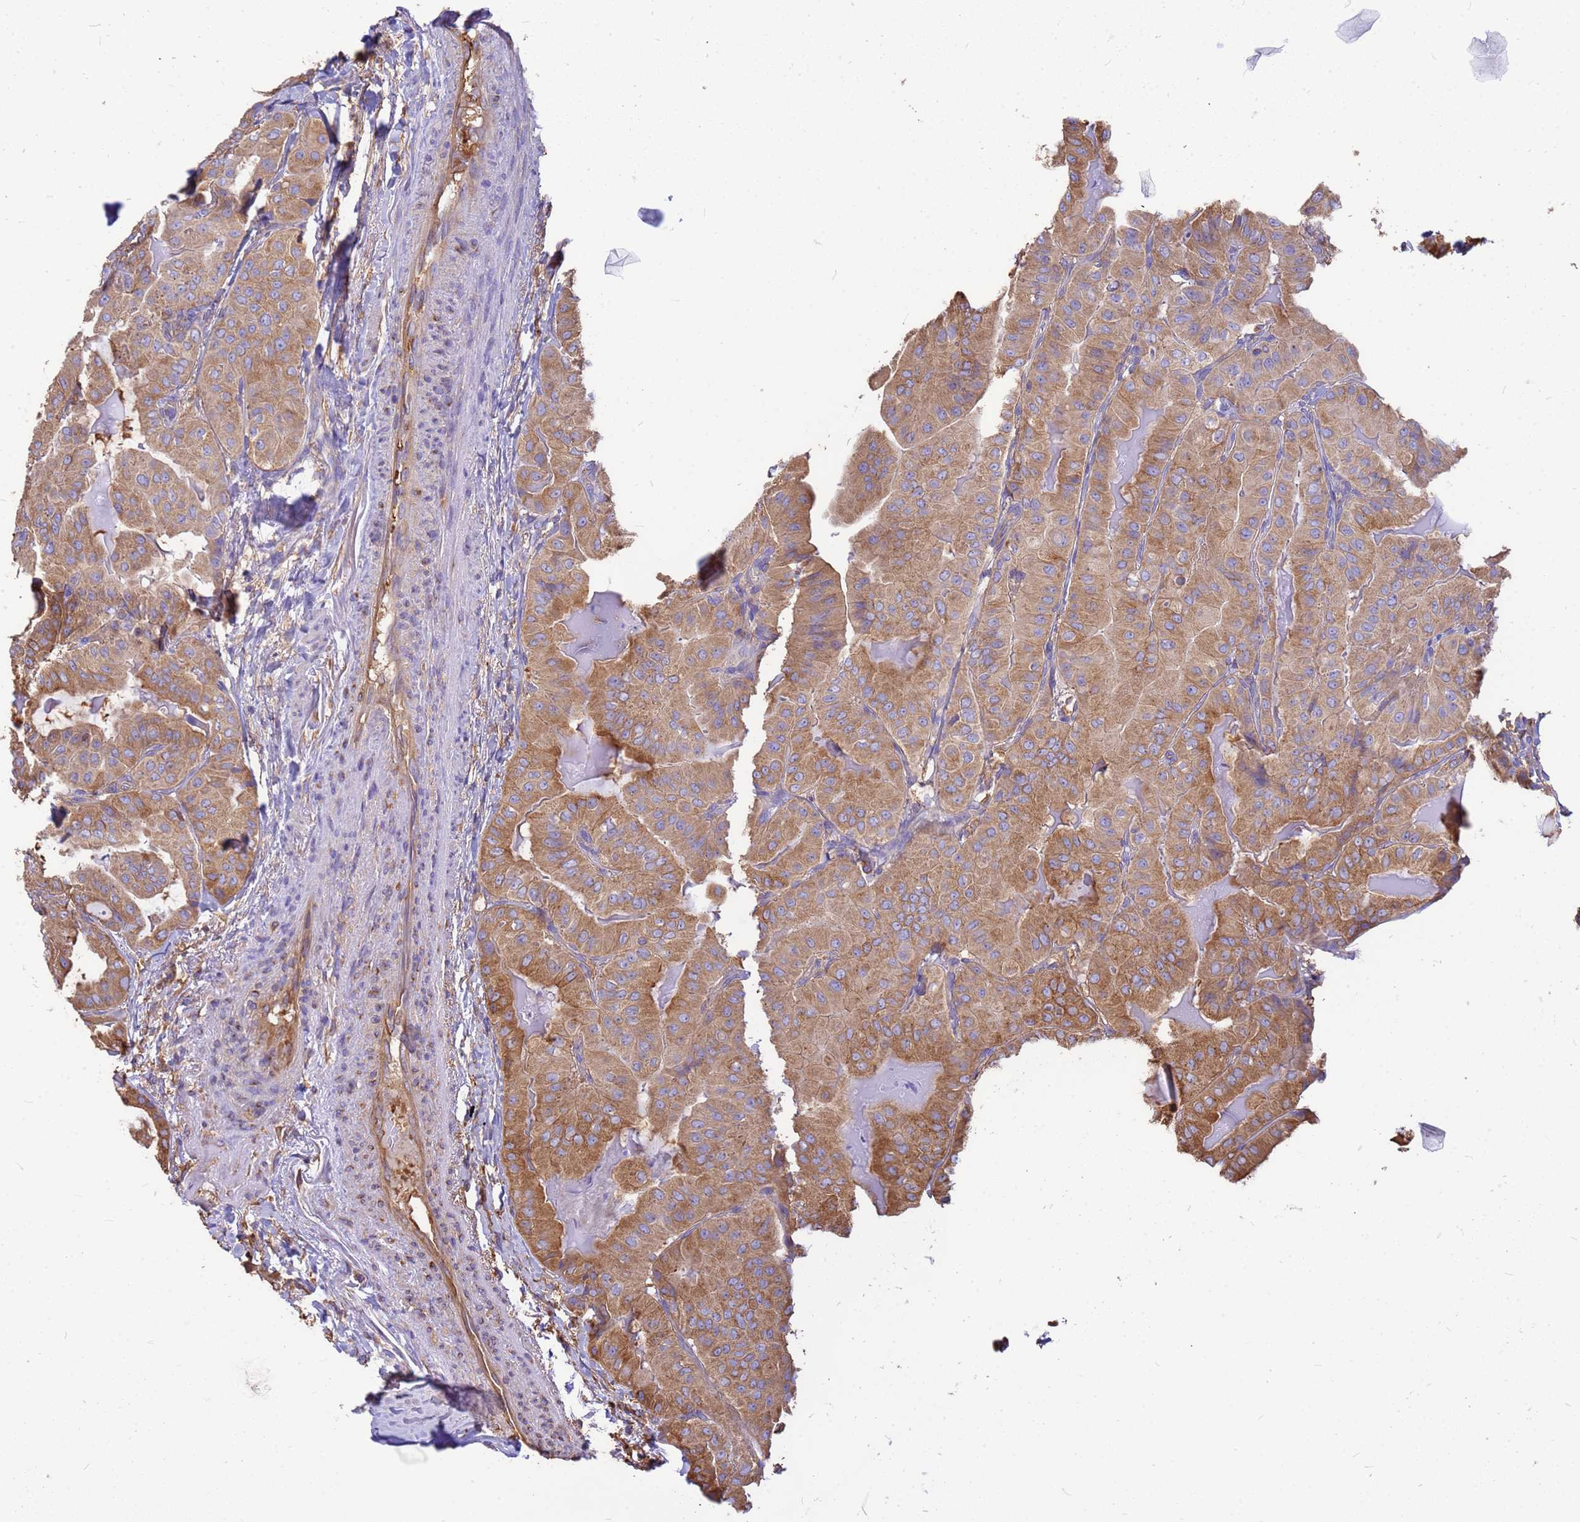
{"staining": {"intensity": "moderate", "quantity": ">75%", "location": "cytoplasmic/membranous"}, "tissue": "thyroid cancer", "cell_type": "Tumor cells", "image_type": "cancer", "snomed": [{"axis": "morphology", "description": "Papillary adenocarcinoma, NOS"}, {"axis": "topography", "description": "Thyroid gland"}], "caption": "Protein staining demonstrates moderate cytoplasmic/membranous positivity in approximately >75% of tumor cells in thyroid cancer (papillary adenocarcinoma).", "gene": "TUBB1", "patient": {"sex": "female", "age": 68}}